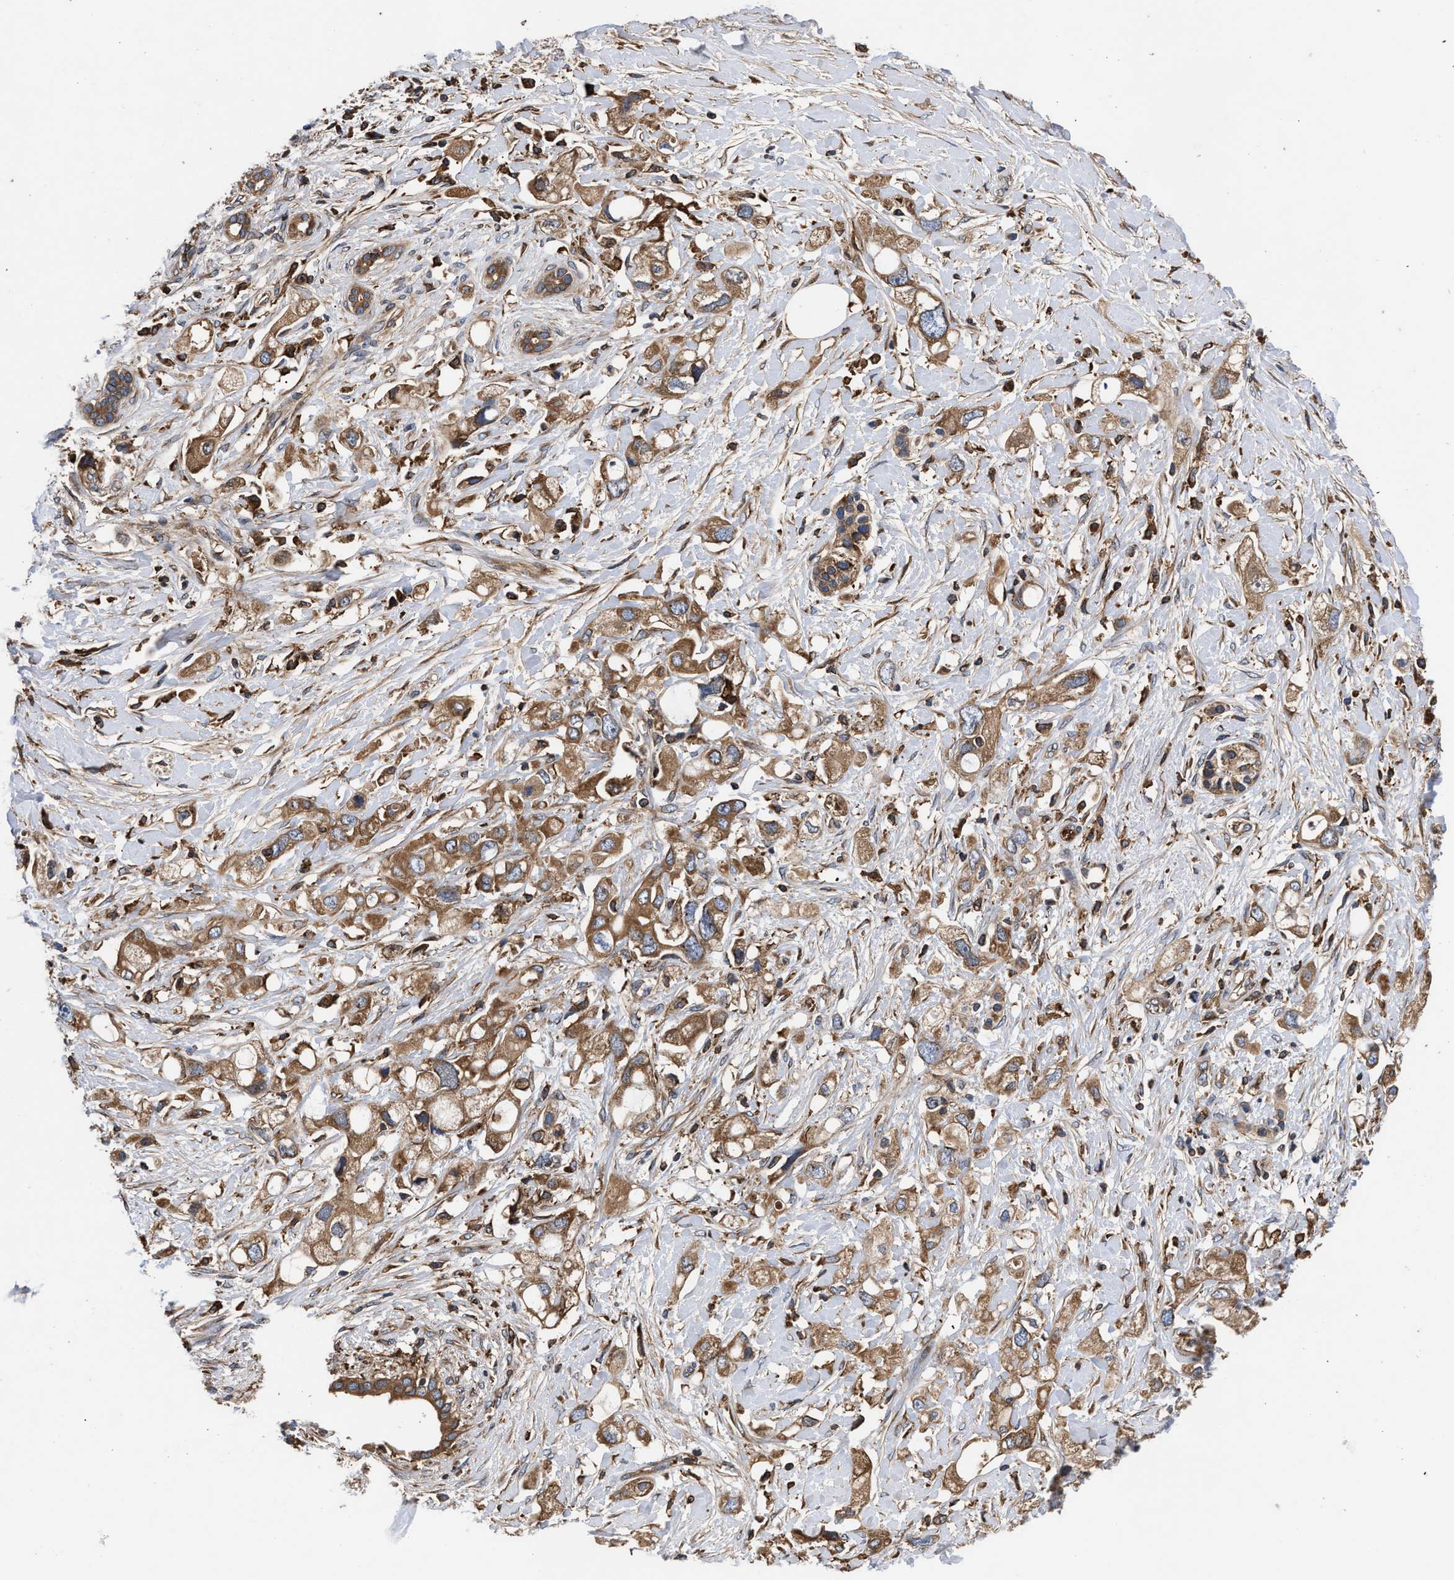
{"staining": {"intensity": "moderate", "quantity": ">75%", "location": "cytoplasmic/membranous"}, "tissue": "pancreatic cancer", "cell_type": "Tumor cells", "image_type": "cancer", "snomed": [{"axis": "morphology", "description": "Adenocarcinoma, NOS"}, {"axis": "topography", "description": "Pancreas"}], "caption": "Brown immunohistochemical staining in human adenocarcinoma (pancreatic) shows moderate cytoplasmic/membranous staining in approximately >75% of tumor cells. (DAB (3,3'-diaminobenzidine) IHC with brightfield microscopy, high magnification).", "gene": "KYAT1", "patient": {"sex": "female", "age": 56}}